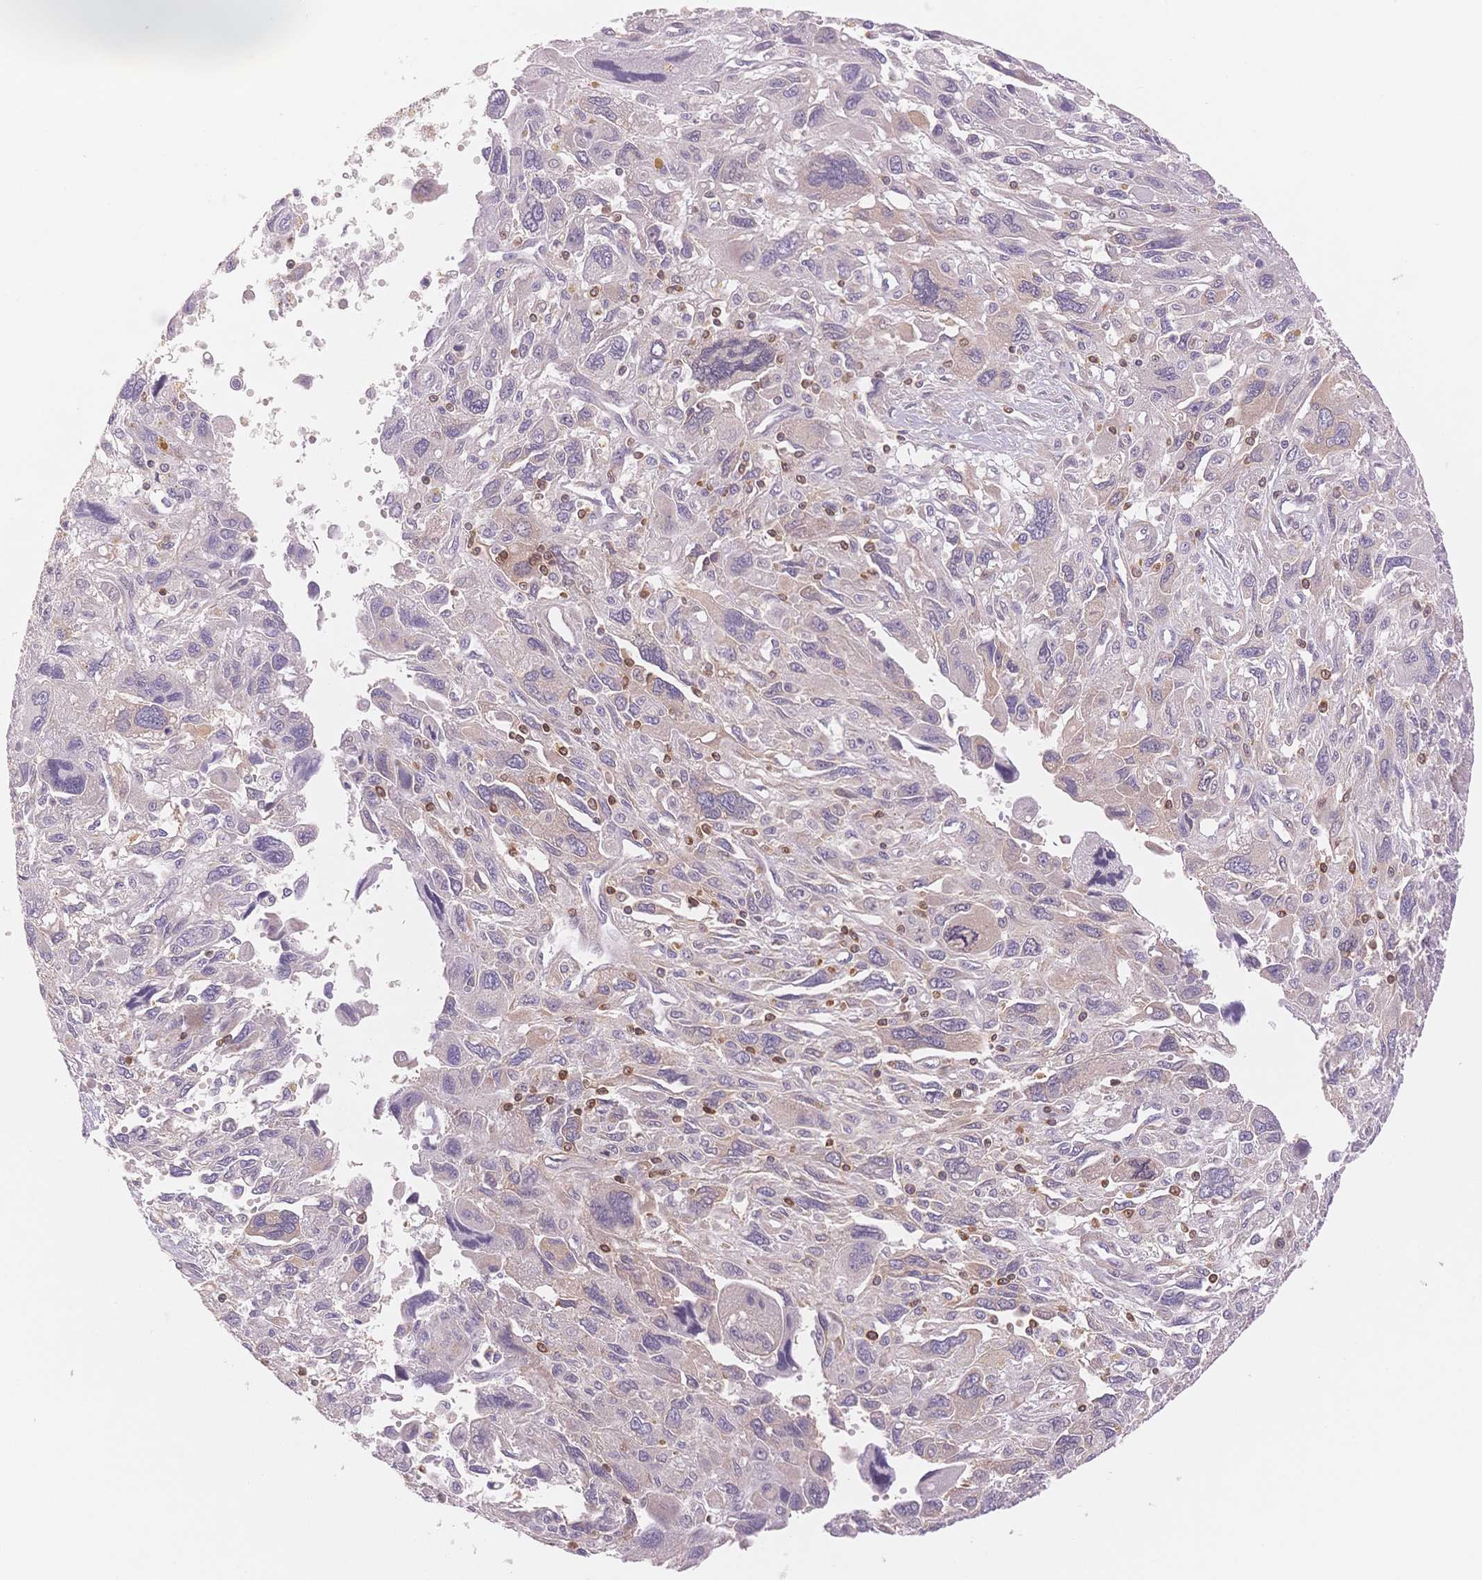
{"staining": {"intensity": "strong", "quantity": "25%-75%", "location": "cytoplasmic/membranous"}, "tissue": "pancreatic cancer", "cell_type": "Tumor cells", "image_type": "cancer", "snomed": [{"axis": "morphology", "description": "Adenocarcinoma, NOS"}, {"axis": "topography", "description": "Pancreas"}], "caption": "Immunohistochemical staining of human pancreatic cancer (adenocarcinoma) demonstrates high levels of strong cytoplasmic/membranous expression in approximately 25%-75% of tumor cells.", "gene": "STK39", "patient": {"sex": "female", "age": 47}}